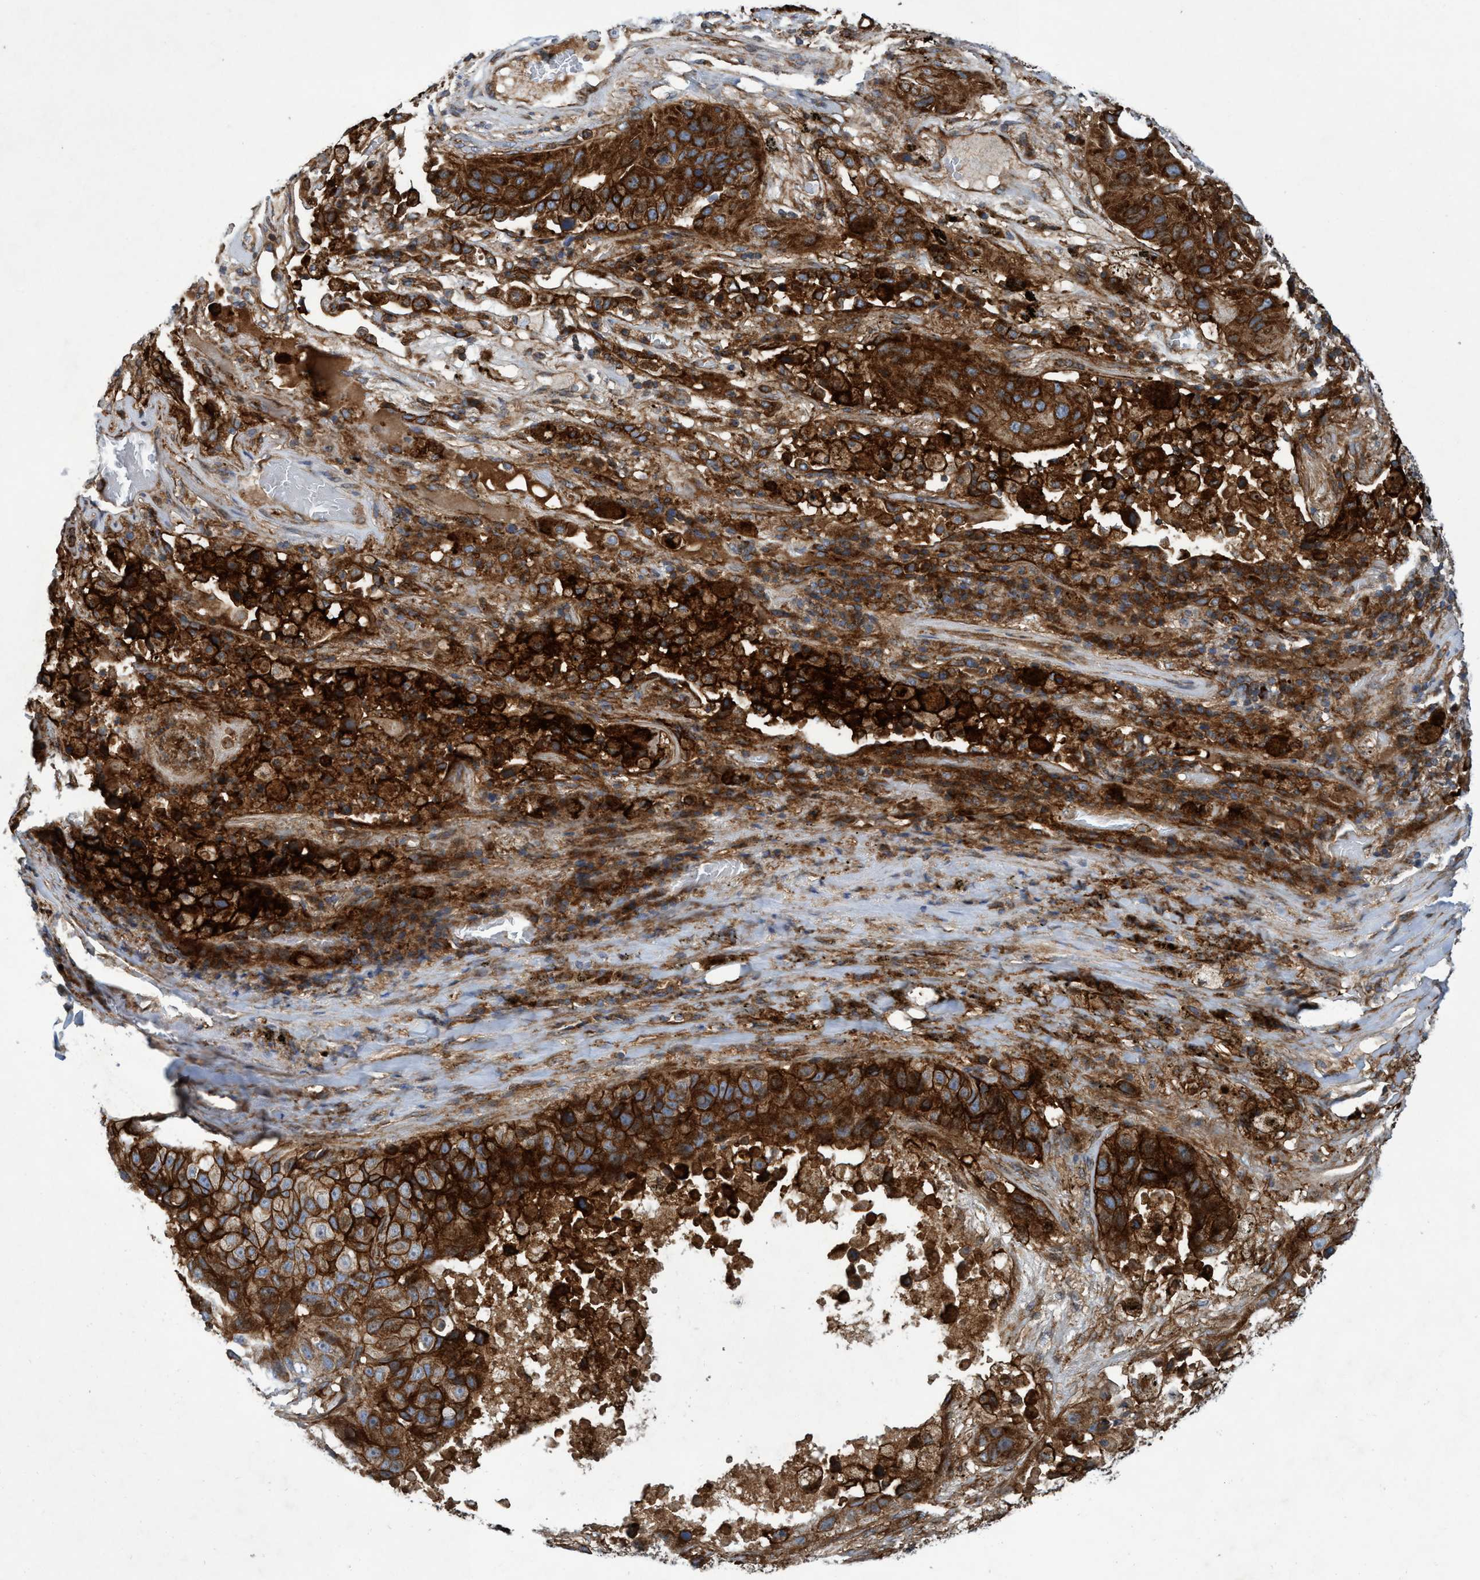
{"staining": {"intensity": "strong", "quantity": ">75%", "location": "cytoplasmic/membranous"}, "tissue": "lung cancer", "cell_type": "Tumor cells", "image_type": "cancer", "snomed": [{"axis": "morphology", "description": "Squamous cell carcinoma, NOS"}, {"axis": "topography", "description": "Lung"}], "caption": "Protein expression analysis of squamous cell carcinoma (lung) exhibits strong cytoplasmic/membranous staining in about >75% of tumor cells.", "gene": "SLC16A3", "patient": {"sex": "male", "age": 57}}